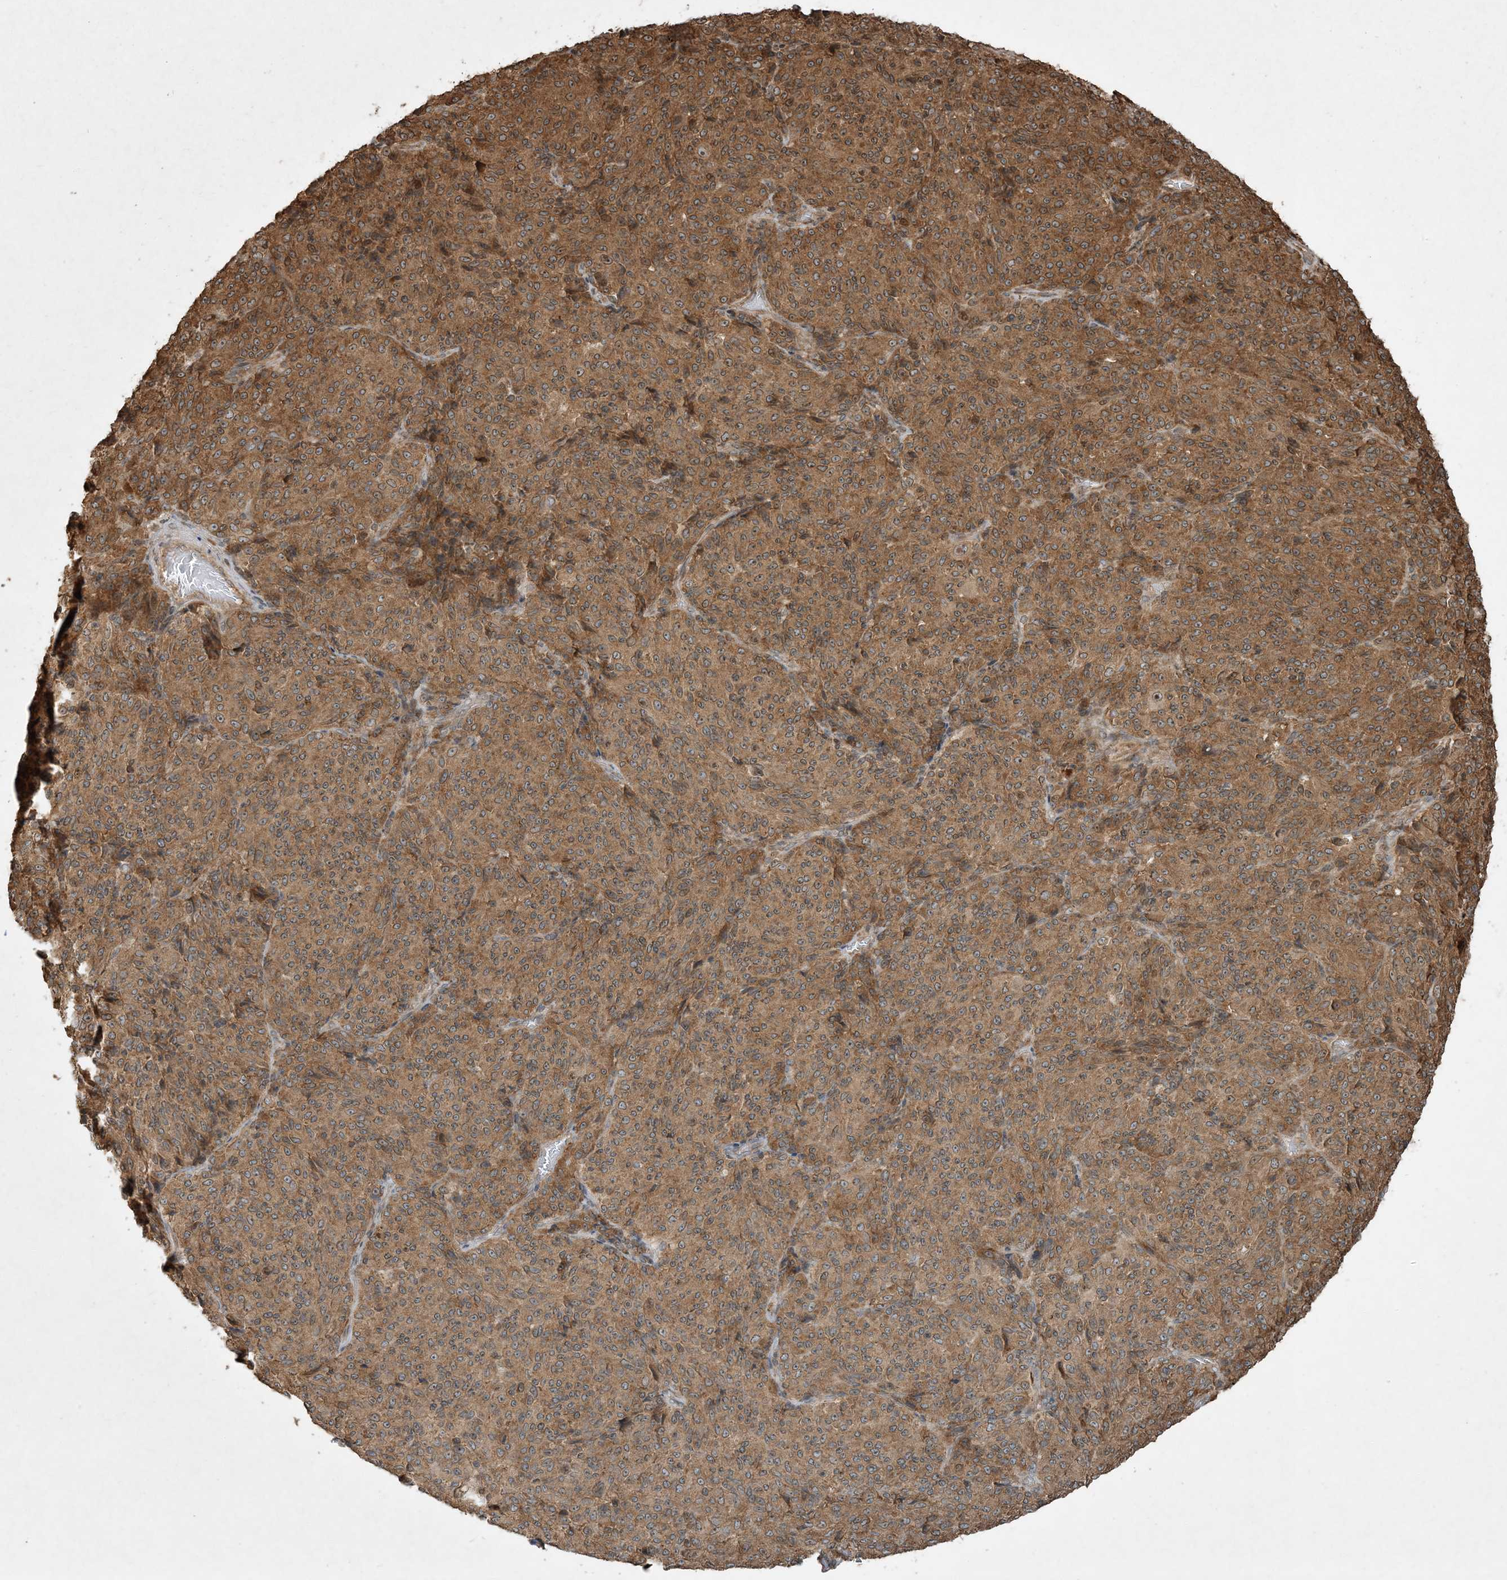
{"staining": {"intensity": "moderate", "quantity": ">75%", "location": "cytoplasmic/membranous"}, "tissue": "melanoma", "cell_type": "Tumor cells", "image_type": "cancer", "snomed": [{"axis": "morphology", "description": "Malignant melanoma, Metastatic site"}, {"axis": "topography", "description": "Brain"}], "caption": "The immunohistochemical stain highlights moderate cytoplasmic/membranous staining in tumor cells of malignant melanoma (metastatic site) tissue.", "gene": "COMMD8", "patient": {"sex": "female", "age": 56}}